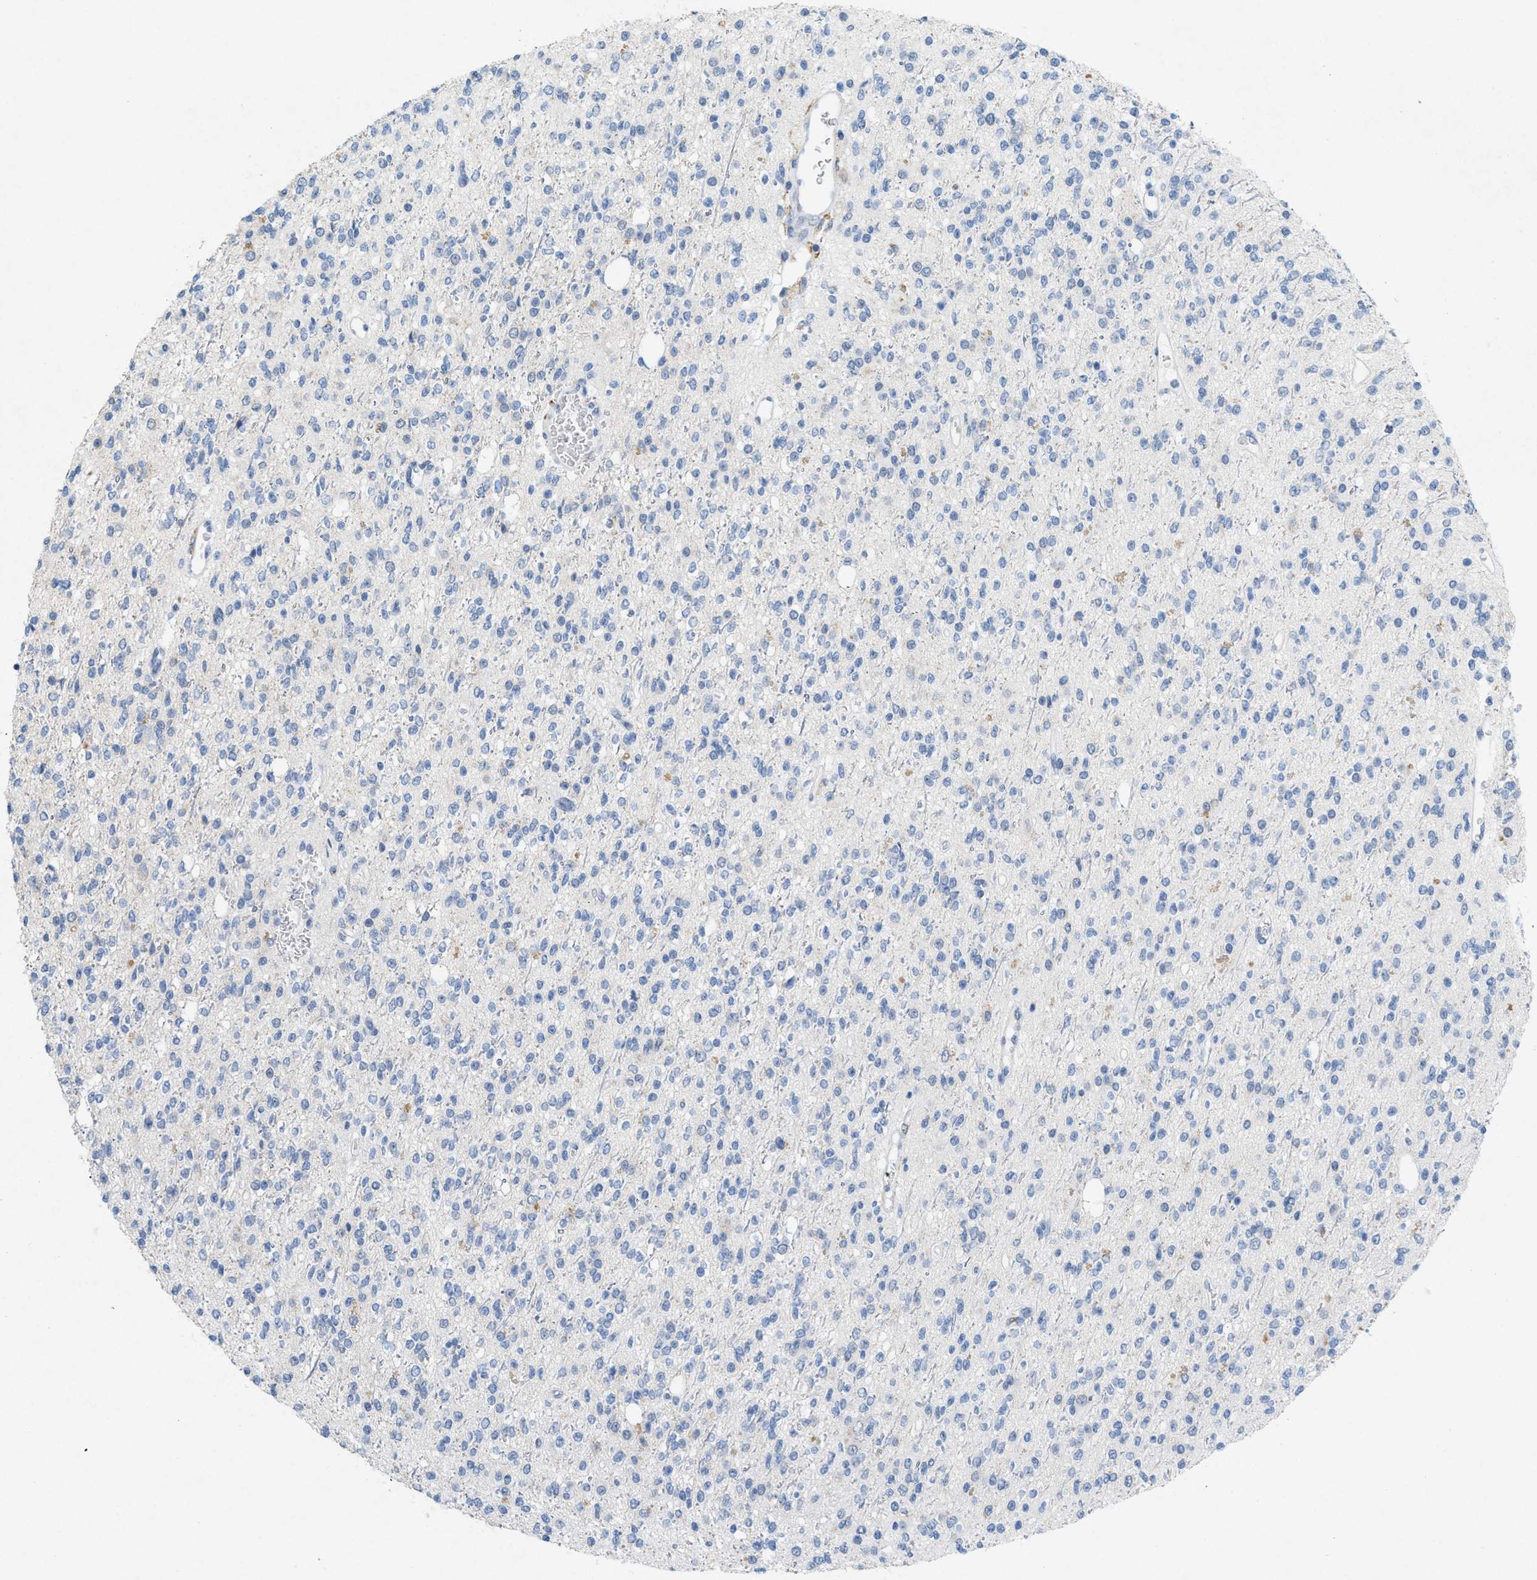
{"staining": {"intensity": "negative", "quantity": "none", "location": "none"}, "tissue": "glioma", "cell_type": "Tumor cells", "image_type": "cancer", "snomed": [{"axis": "morphology", "description": "Glioma, malignant, High grade"}, {"axis": "topography", "description": "Brain"}], "caption": "Protein analysis of glioma exhibits no significant positivity in tumor cells.", "gene": "TASOR", "patient": {"sex": "male", "age": 34}}